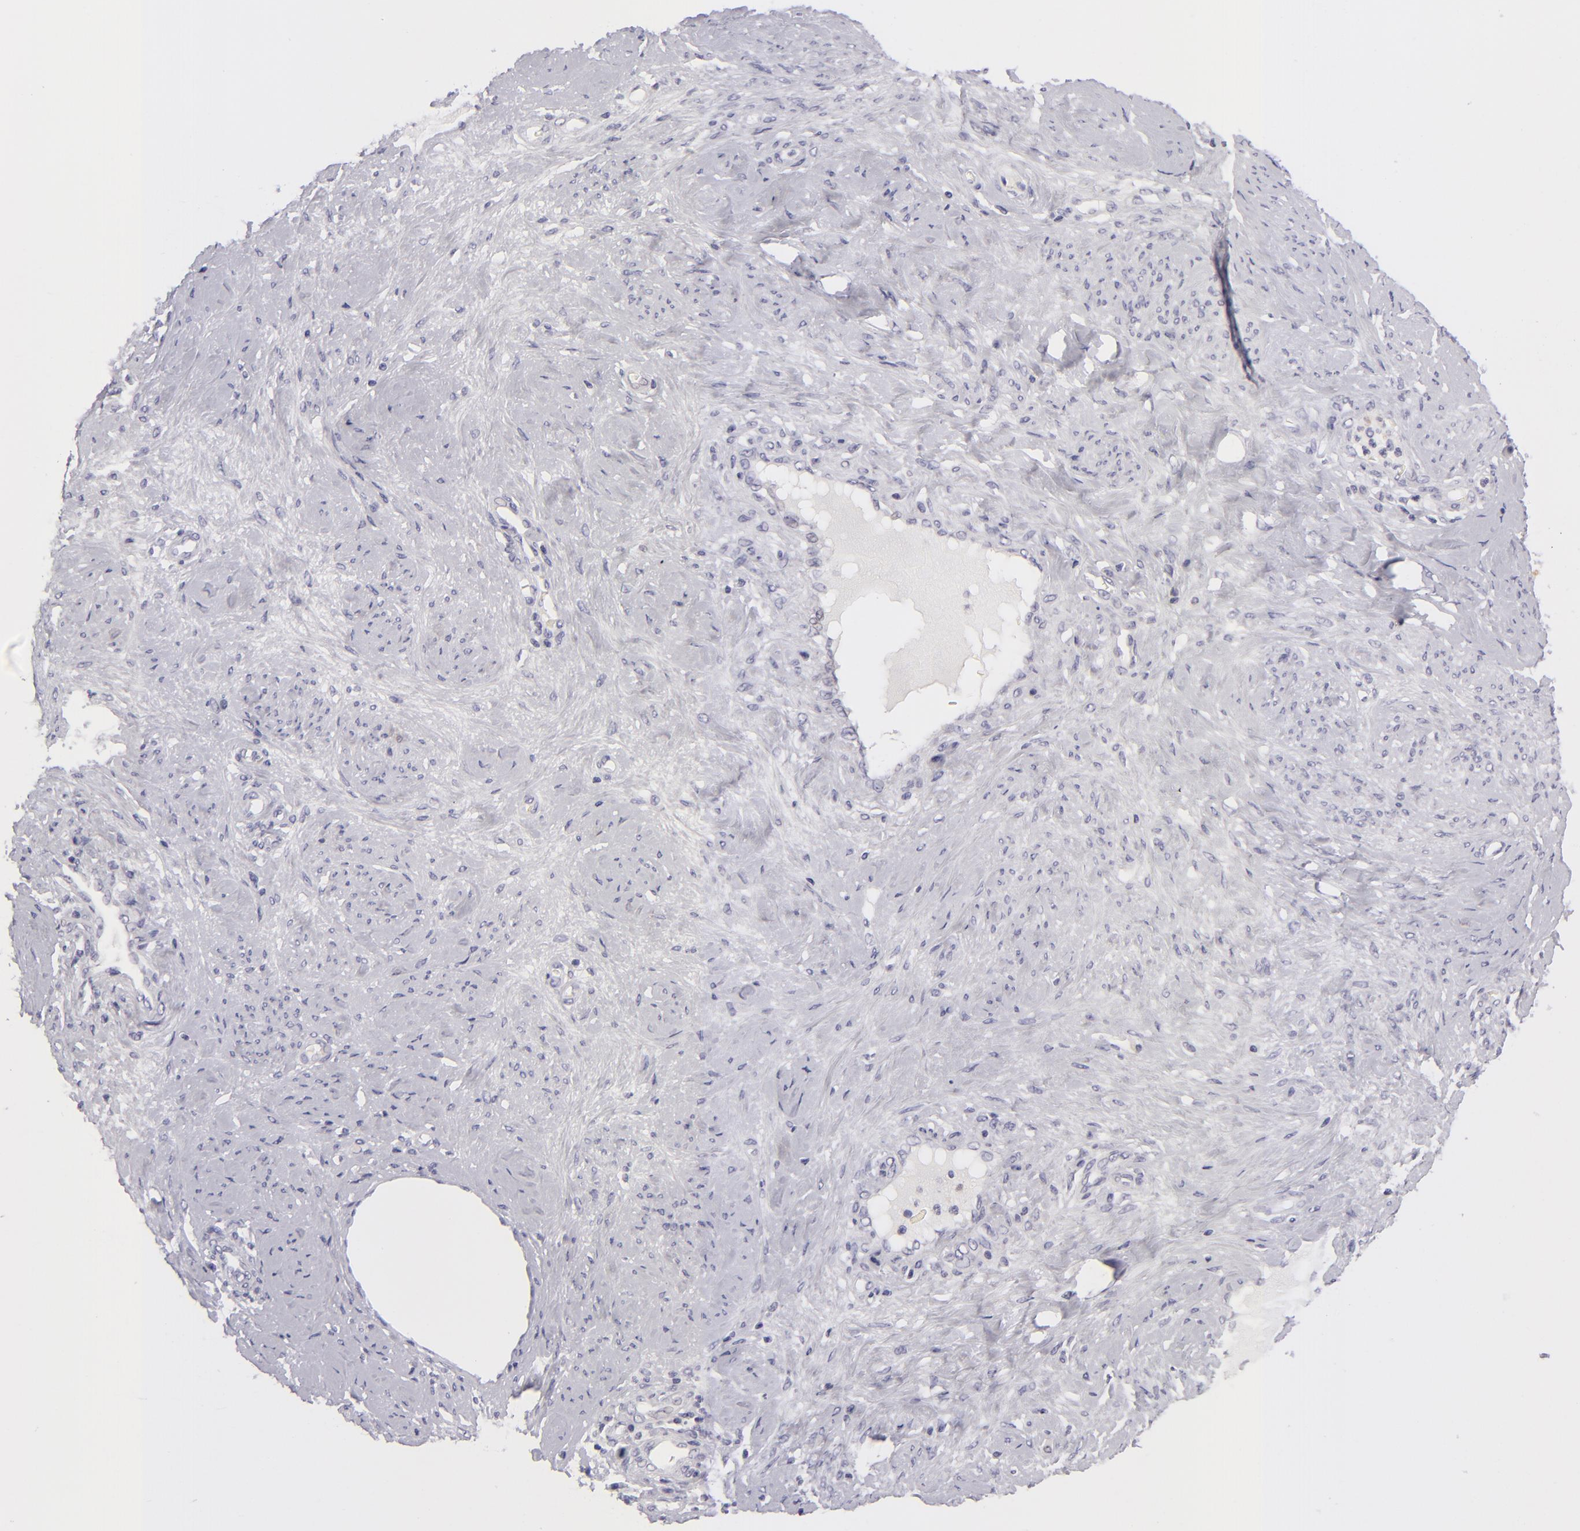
{"staining": {"intensity": "negative", "quantity": "none", "location": "none"}, "tissue": "cervical cancer", "cell_type": "Tumor cells", "image_type": "cancer", "snomed": [{"axis": "morphology", "description": "Squamous cell carcinoma, NOS"}, {"axis": "topography", "description": "Cervix"}], "caption": "This is an IHC image of human cervical cancer. There is no expression in tumor cells.", "gene": "TNNC1", "patient": {"sex": "female", "age": 41}}